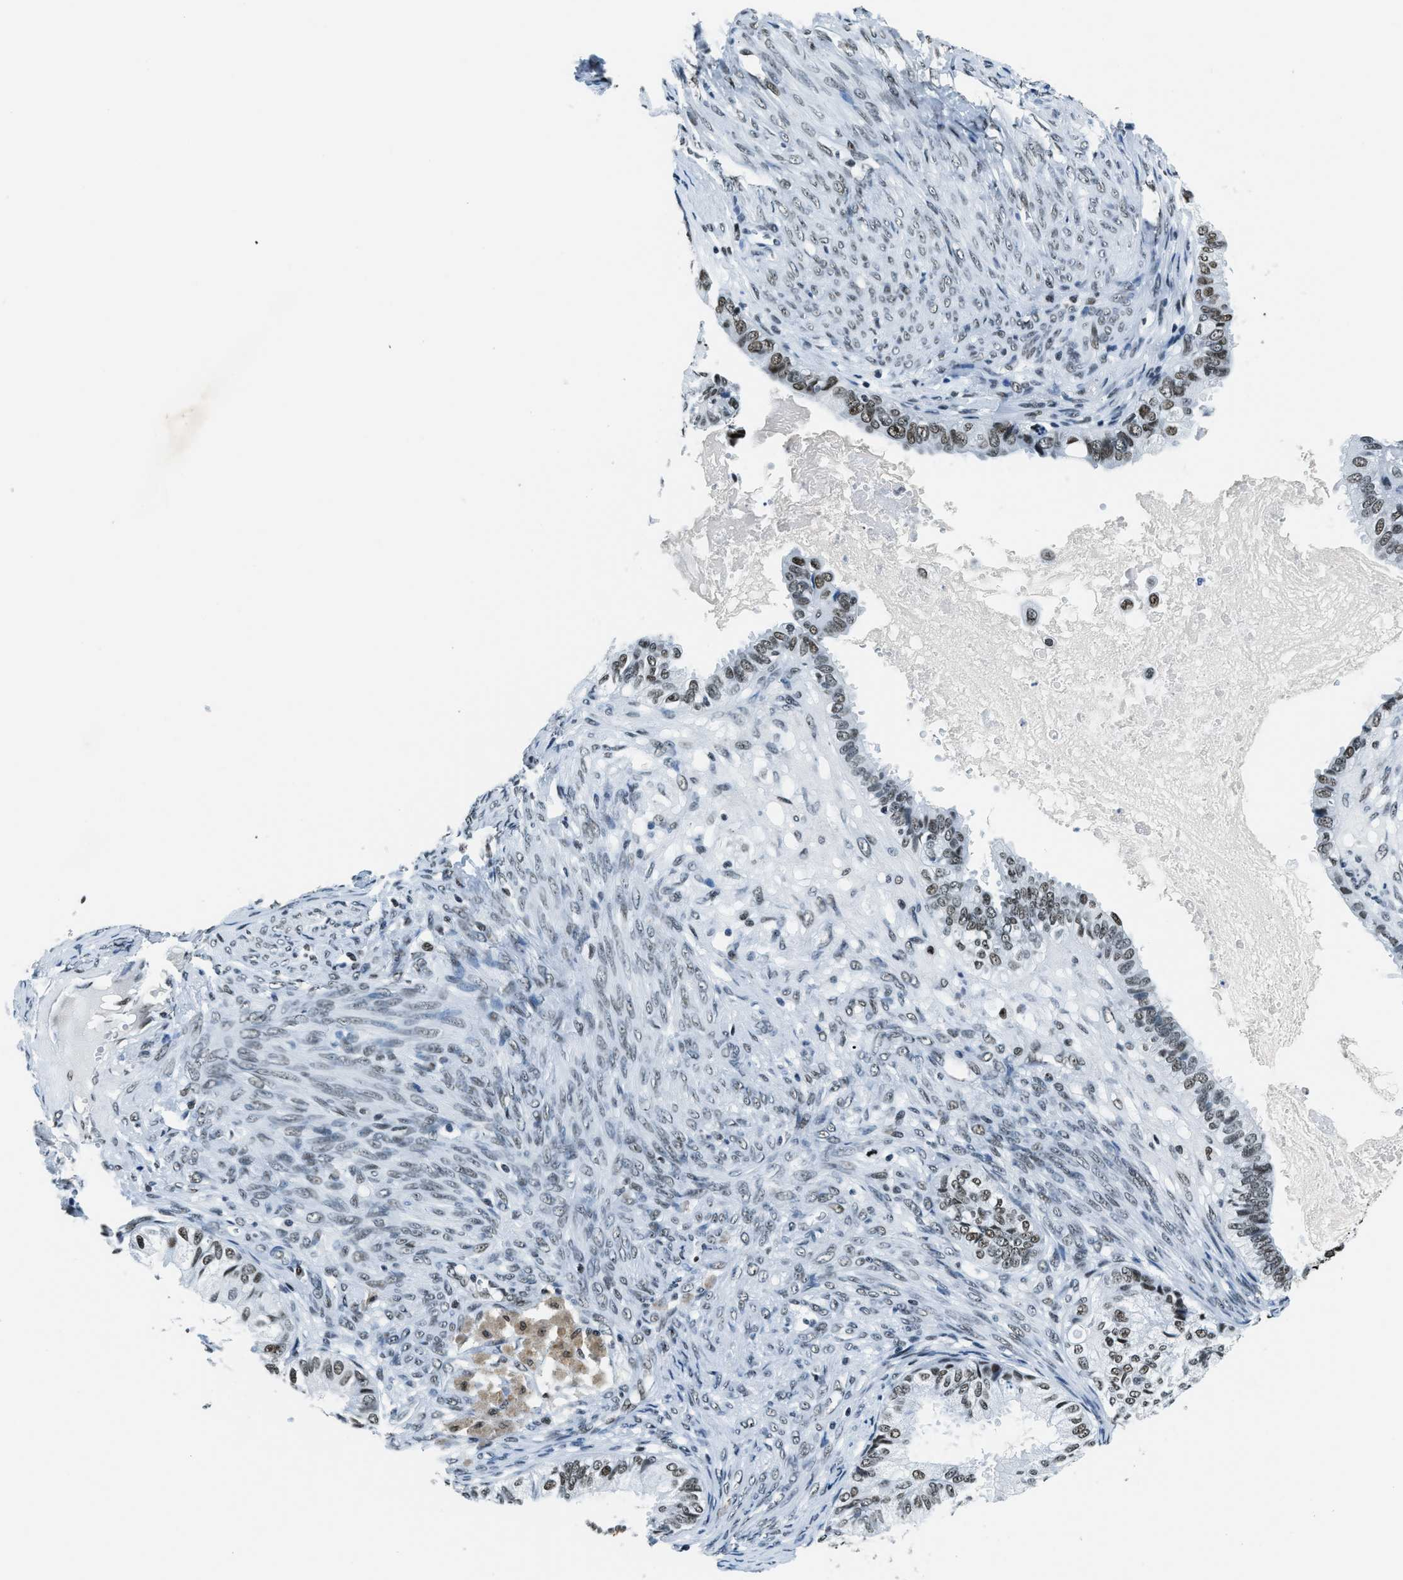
{"staining": {"intensity": "weak", "quantity": "25%-75%", "location": "nuclear"}, "tissue": "cervical cancer", "cell_type": "Tumor cells", "image_type": "cancer", "snomed": [{"axis": "morphology", "description": "Normal tissue, NOS"}, {"axis": "morphology", "description": "Adenocarcinoma, NOS"}, {"axis": "topography", "description": "Cervix"}, {"axis": "topography", "description": "Endometrium"}], "caption": "Immunohistochemical staining of adenocarcinoma (cervical) reveals low levels of weak nuclear positivity in about 25%-75% of tumor cells.", "gene": "TOP1", "patient": {"sex": "female", "age": 86}}